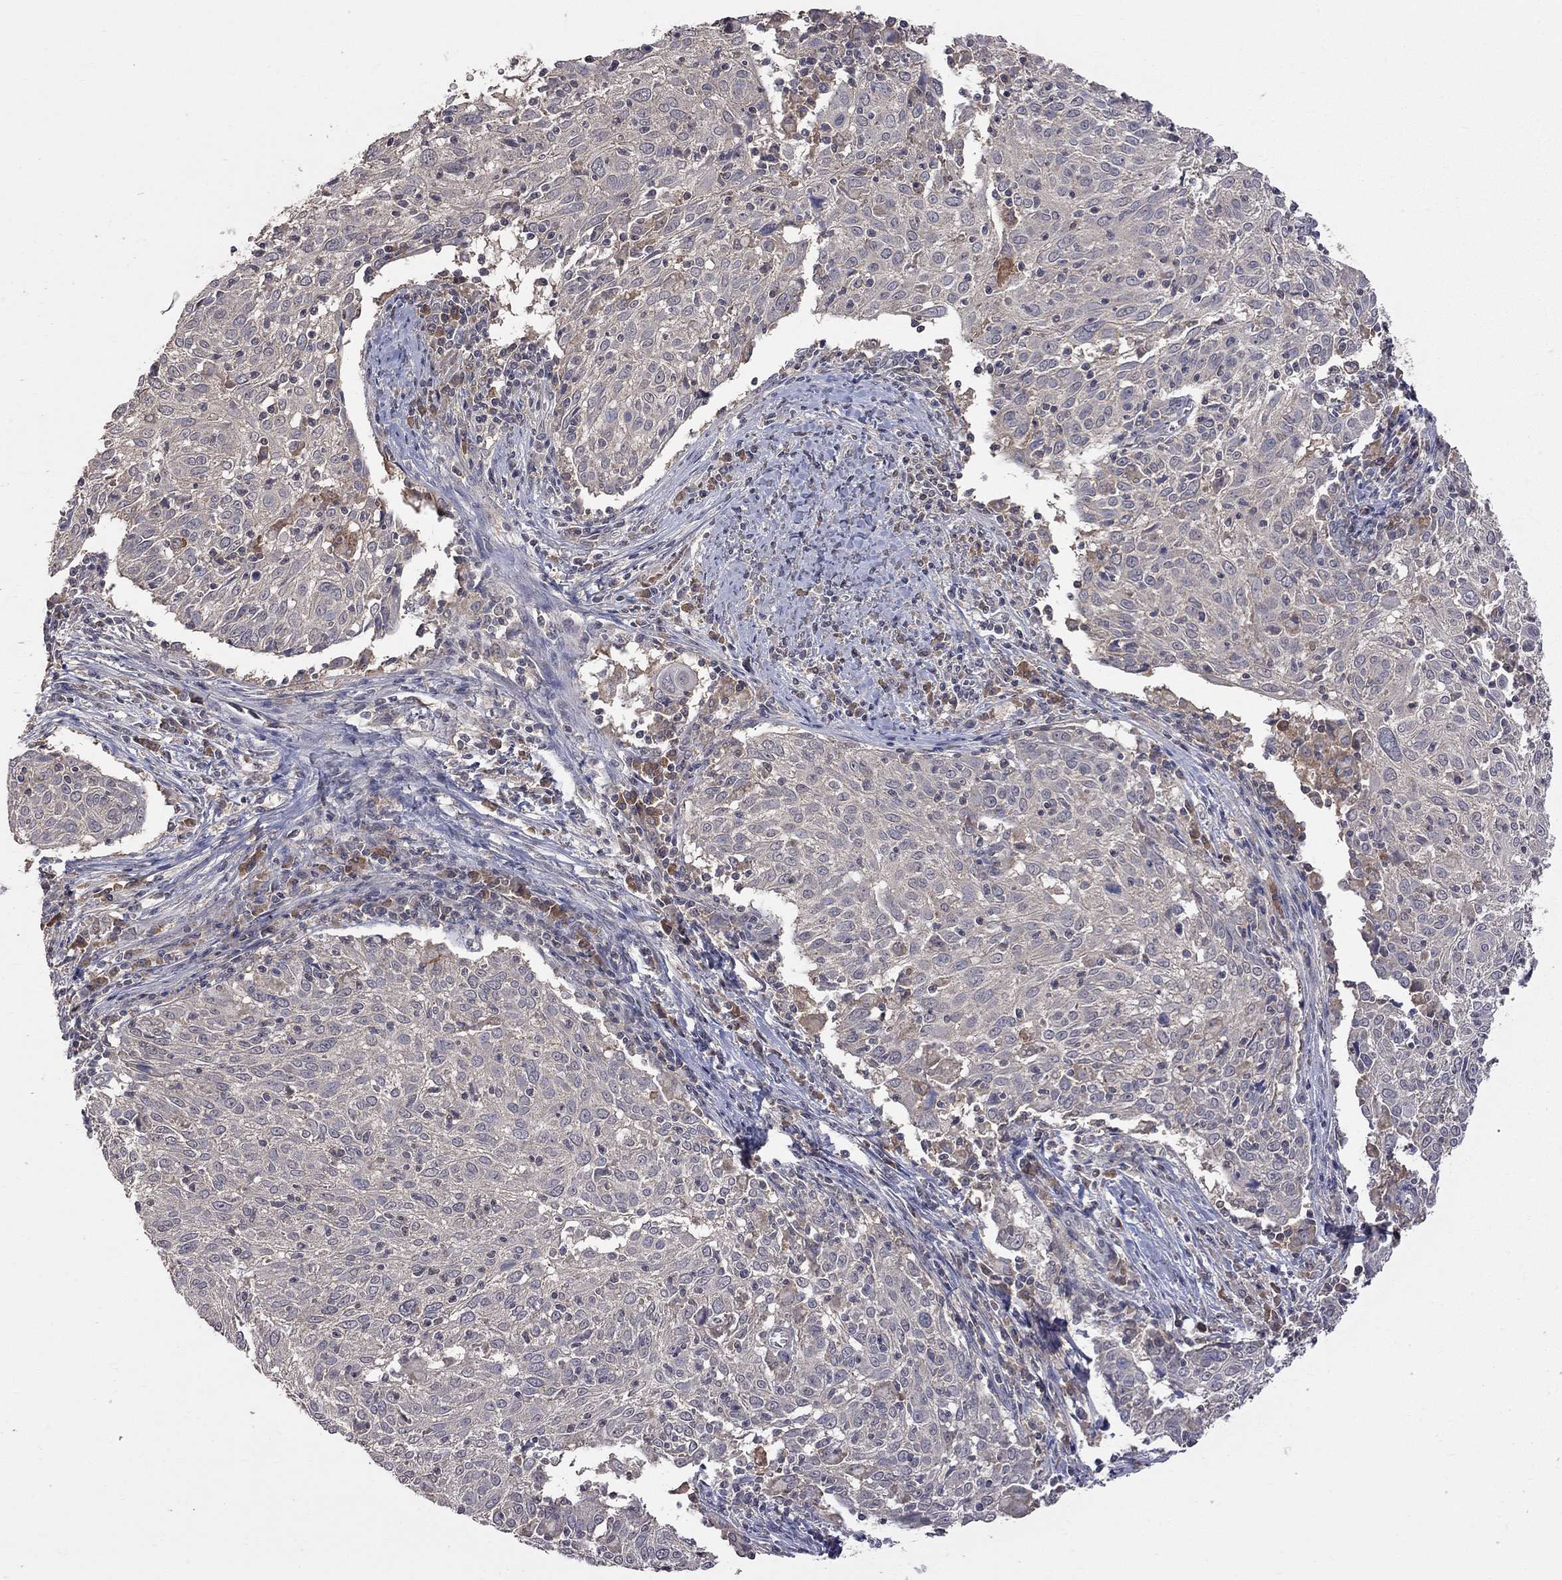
{"staining": {"intensity": "negative", "quantity": "none", "location": "none"}, "tissue": "cervical cancer", "cell_type": "Tumor cells", "image_type": "cancer", "snomed": [{"axis": "morphology", "description": "Squamous cell carcinoma, NOS"}, {"axis": "topography", "description": "Cervix"}], "caption": "Tumor cells show no significant protein positivity in cervical cancer.", "gene": "HTR6", "patient": {"sex": "female", "age": 39}}